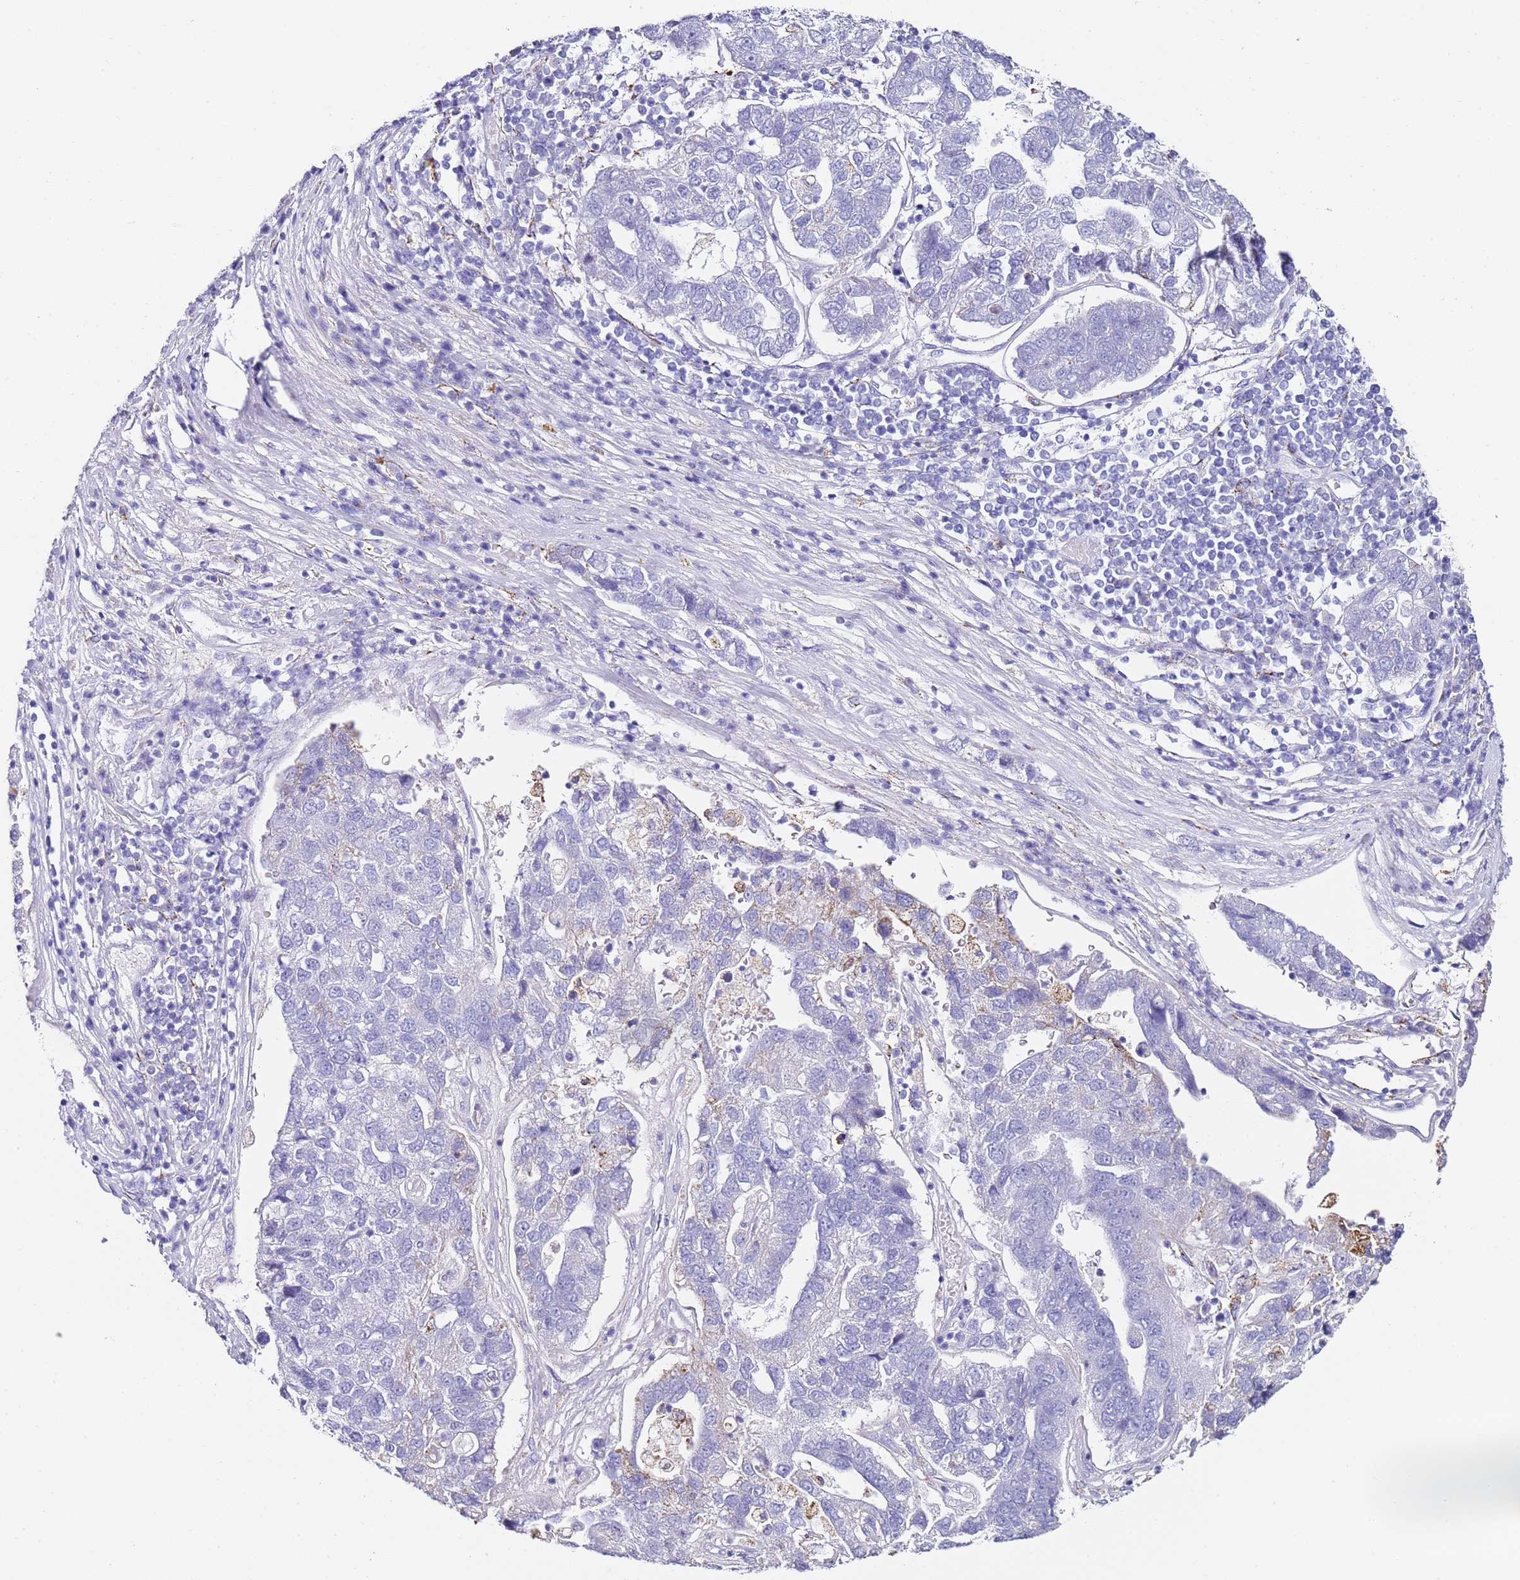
{"staining": {"intensity": "negative", "quantity": "none", "location": "none"}, "tissue": "pancreatic cancer", "cell_type": "Tumor cells", "image_type": "cancer", "snomed": [{"axis": "morphology", "description": "Adenocarcinoma, NOS"}, {"axis": "topography", "description": "Pancreas"}], "caption": "Pancreatic adenocarcinoma was stained to show a protein in brown. There is no significant staining in tumor cells.", "gene": "PTBP2", "patient": {"sex": "female", "age": 61}}